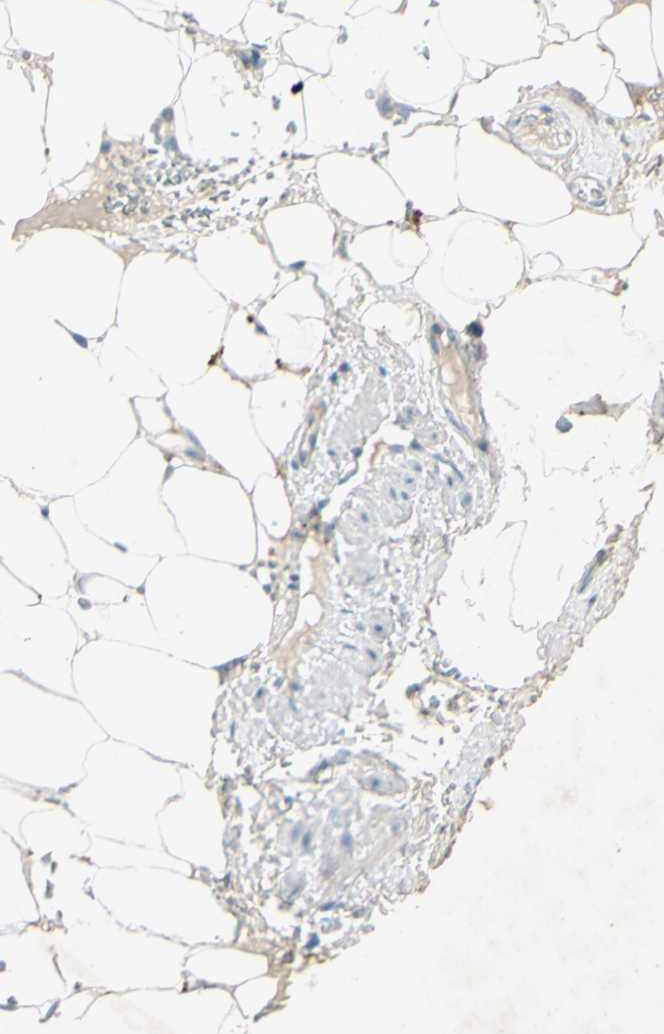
{"staining": {"intensity": "negative", "quantity": "none", "location": "none"}, "tissue": "adipose tissue", "cell_type": "Adipocytes", "image_type": "normal", "snomed": [{"axis": "morphology", "description": "Normal tissue, NOS"}, {"axis": "topography", "description": "Peripheral nerve tissue"}], "caption": "DAB (3,3'-diaminobenzidine) immunohistochemical staining of benign human adipose tissue displays no significant positivity in adipocytes. (Brightfield microscopy of DAB immunohistochemistry (IHC) at high magnification).", "gene": "AATK", "patient": {"sex": "male", "age": 70}}